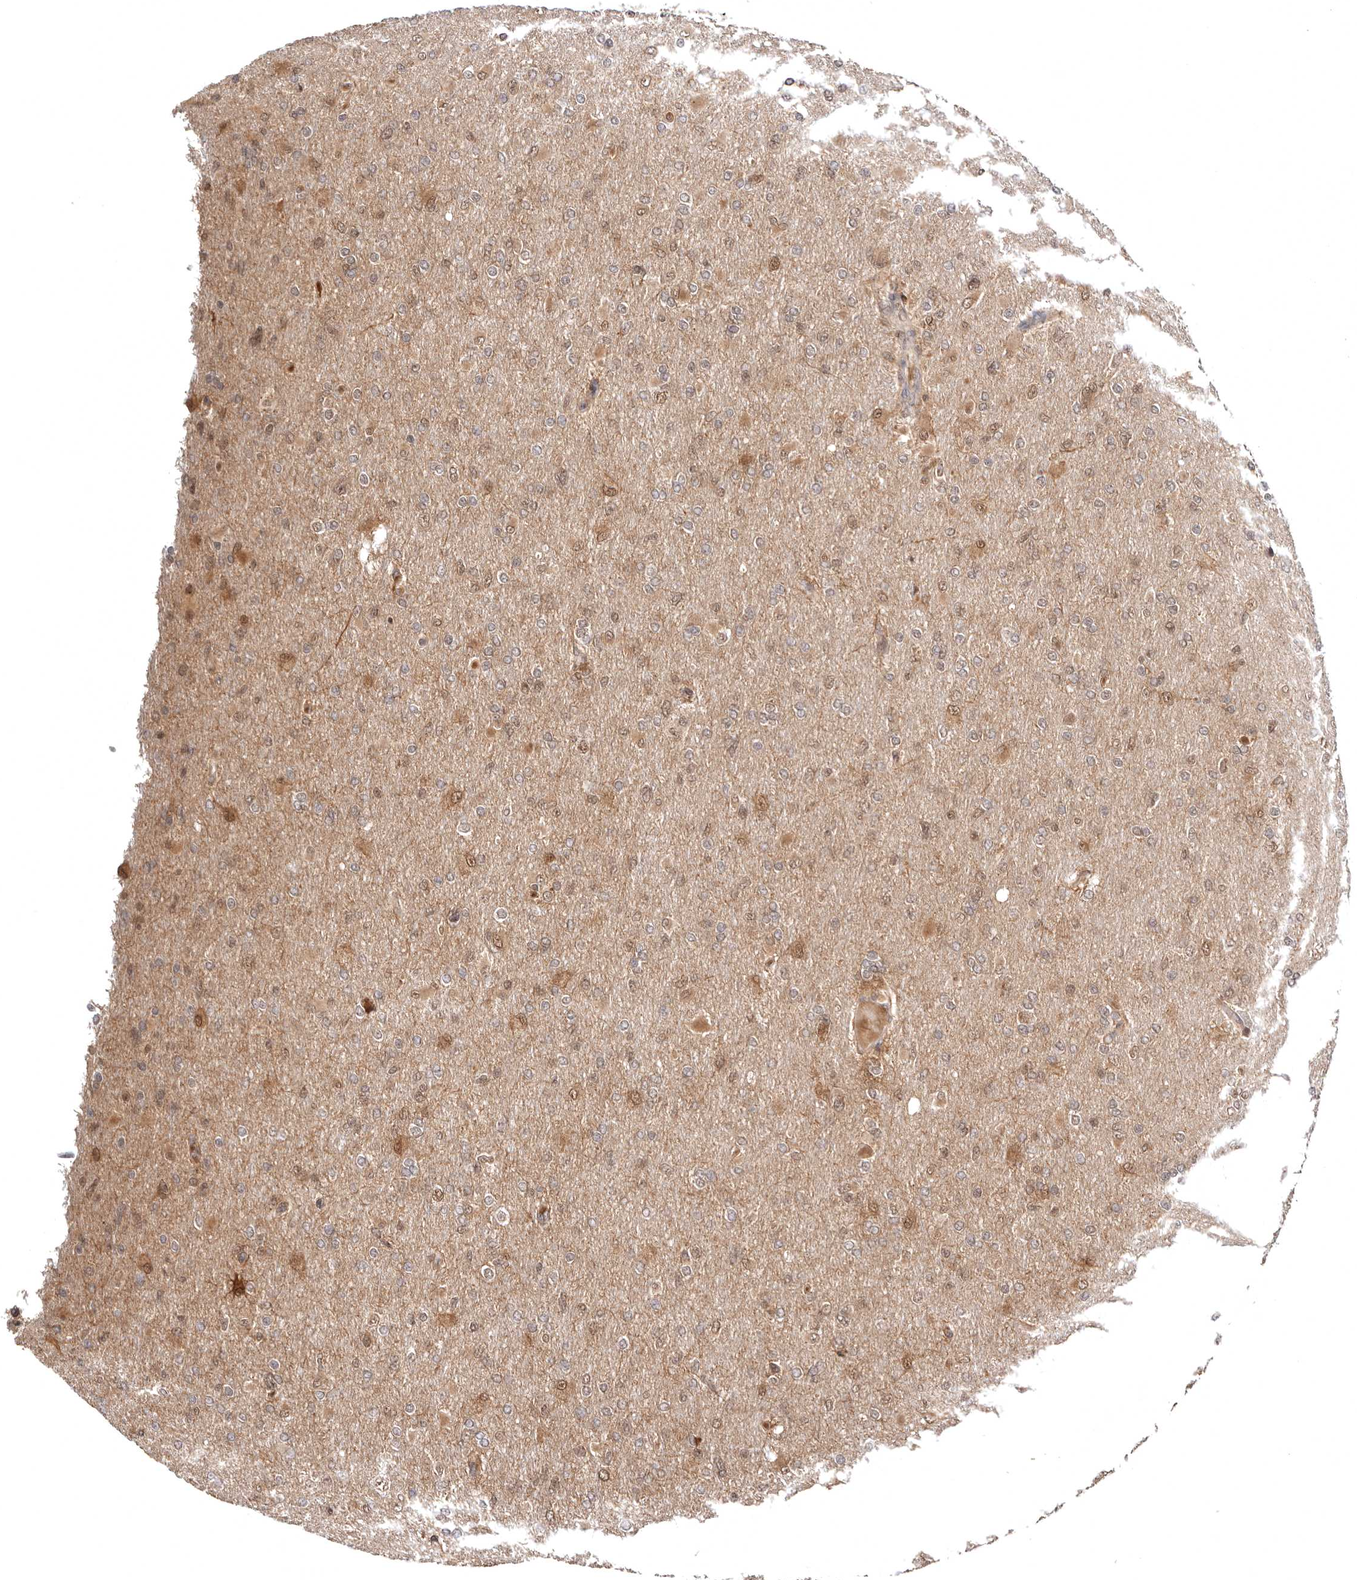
{"staining": {"intensity": "moderate", "quantity": "25%-75%", "location": "cytoplasmic/membranous,nuclear"}, "tissue": "glioma", "cell_type": "Tumor cells", "image_type": "cancer", "snomed": [{"axis": "morphology", "description": "Glioma, malignant, High grade"}, {"axis": "topography", "description": "Cerebral cortex"}], "caption": "Malignant glioma (high-grade) stained for a protein (brown) exhibits moderate cytoplasmic/membranous and nuclear positive positivity in approximately 25%-75% of tumor cells.", "gene": "MED8", "patient": {"sex": "female", "age": 36}}